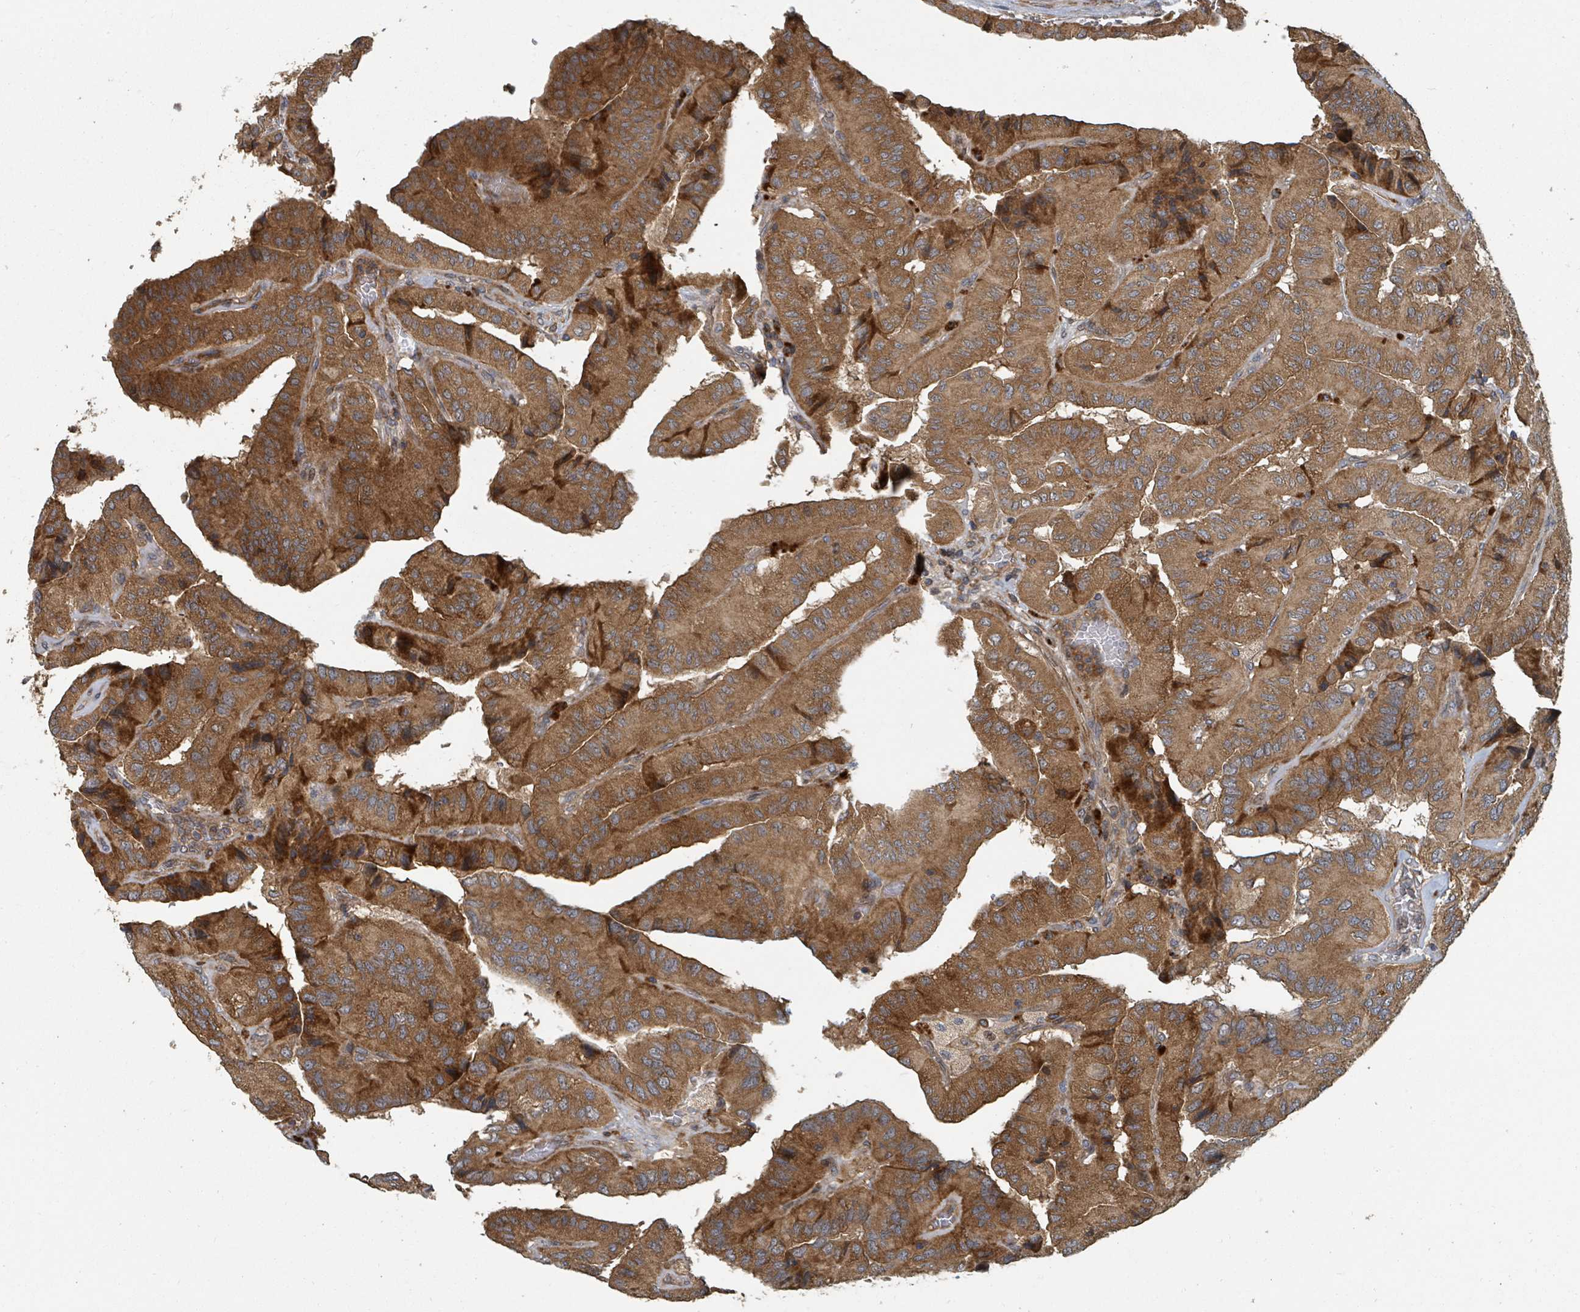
{"staining": {"intensity": "moderate", "quantity": ">75%", "location": "cytoplasmic/membranous"}, "tissue": "thyroid cancer", "cell_type": "Tumor cells", "image_type": "cancer", "snomed": [{"axis": "morphology", "description": "Normal tissue, NOS"}, {"axis": "morphology", "description": "Papillary adenocarcinoma, NOS"}, {"axis": "topography", "description": "Thyroid gland"}], "caption": "The photomicrograph demonstrates immunohistochemical staining of thyroid cancer (papillary adenocarcinoma). There is moderate cytoplasmic/membranous staining is present in approximately >75% of tumor cells.", "gene": "DPM1", "patient": {"sex": "female", "age": 59}}